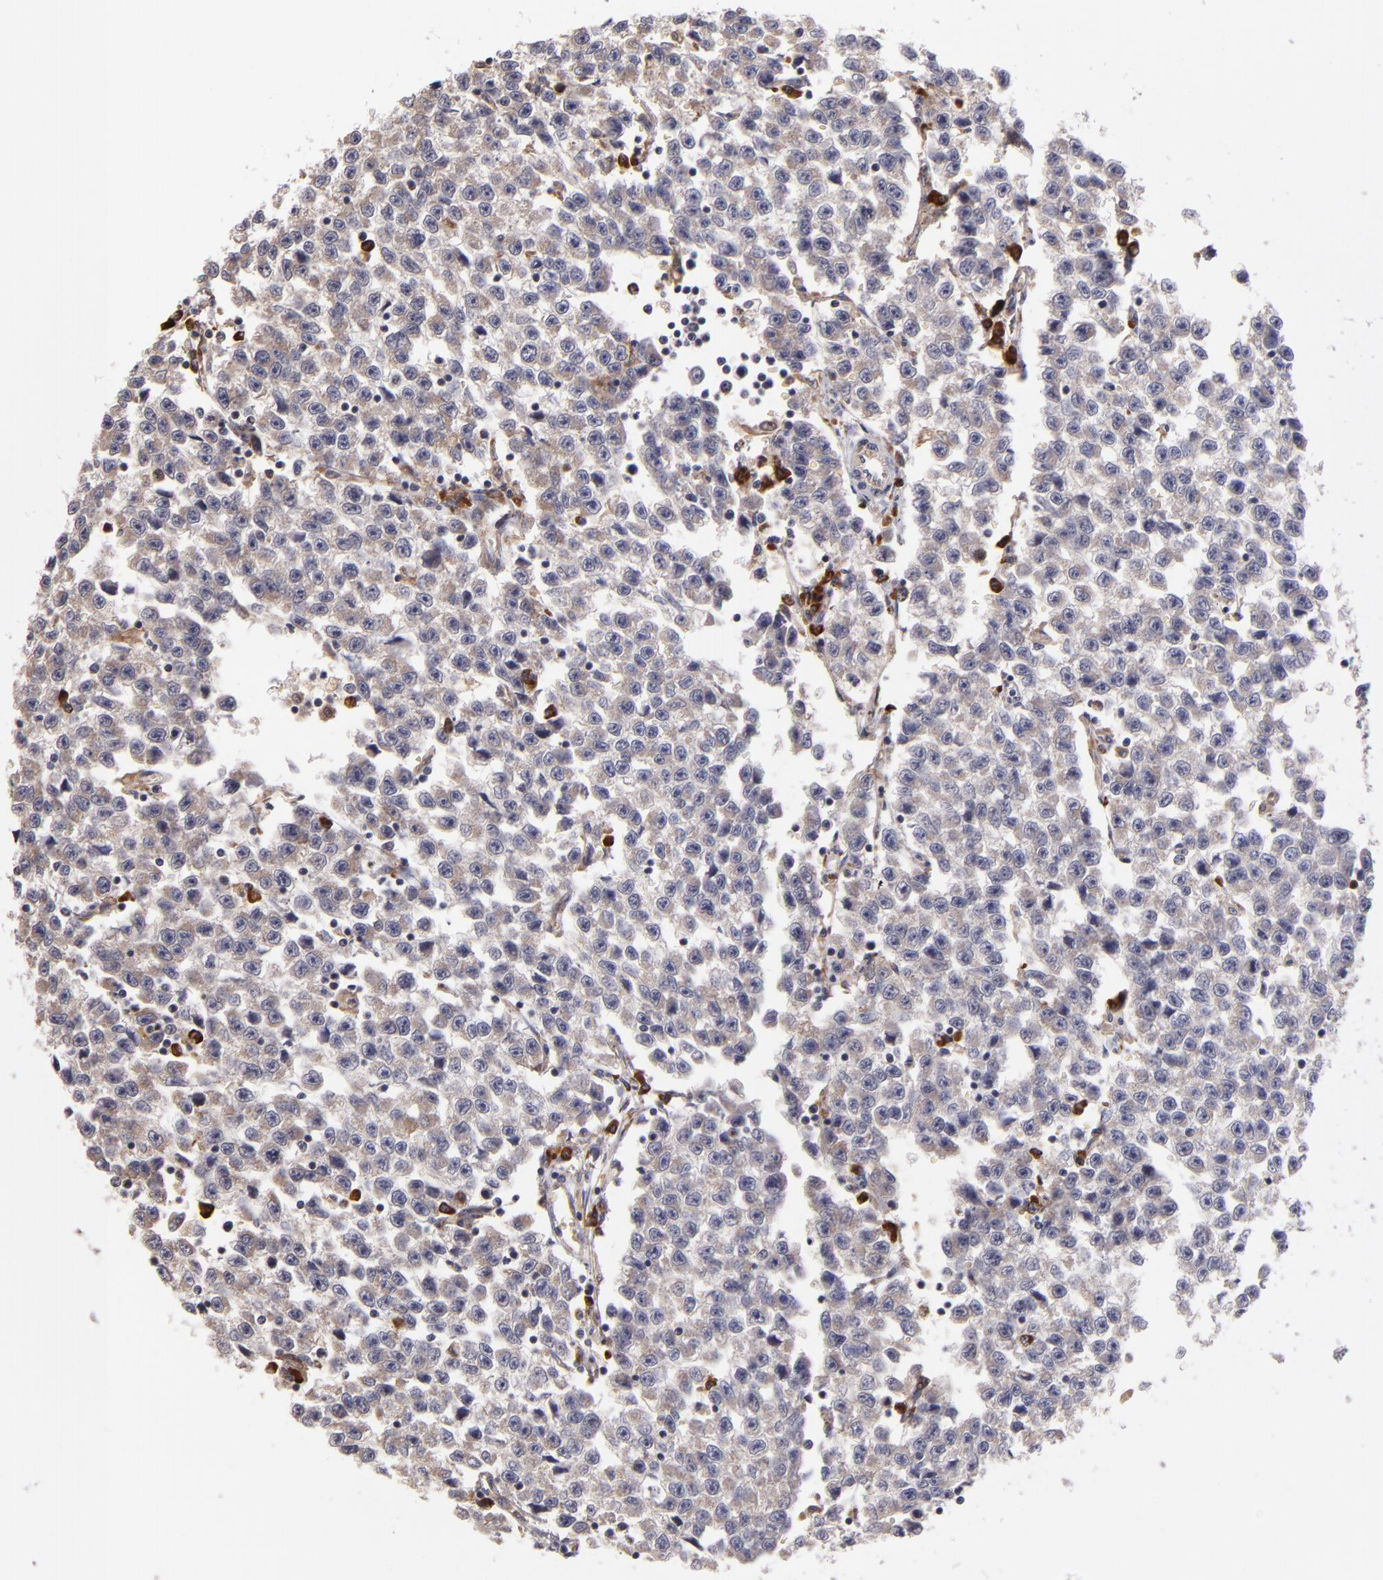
{"staining": {"intensity": "weak", "quantity": ">75%", "location": "cytoplasmic/membranous"}, "tissue": "testis cancer", "cell_type": "Tumor cells", "image_type": "cancer", "snomed": [{"axis": "morphology", "description": "Seminoma, NOS"}, {"axis": "topography", "description": "Testis"}], "caption": "Protein staining shows weak cytoplasmic/membranous staining in approximately >75% of tumor cells in testis cancer. Using DAB (3,3'-diaminobenzidine) (brown) and hematoxylin (blue) stains, captured at high magnification using brightfield microscopy.", "gene": "CASP1", "patient": {"sex": "male", "age": 35}}